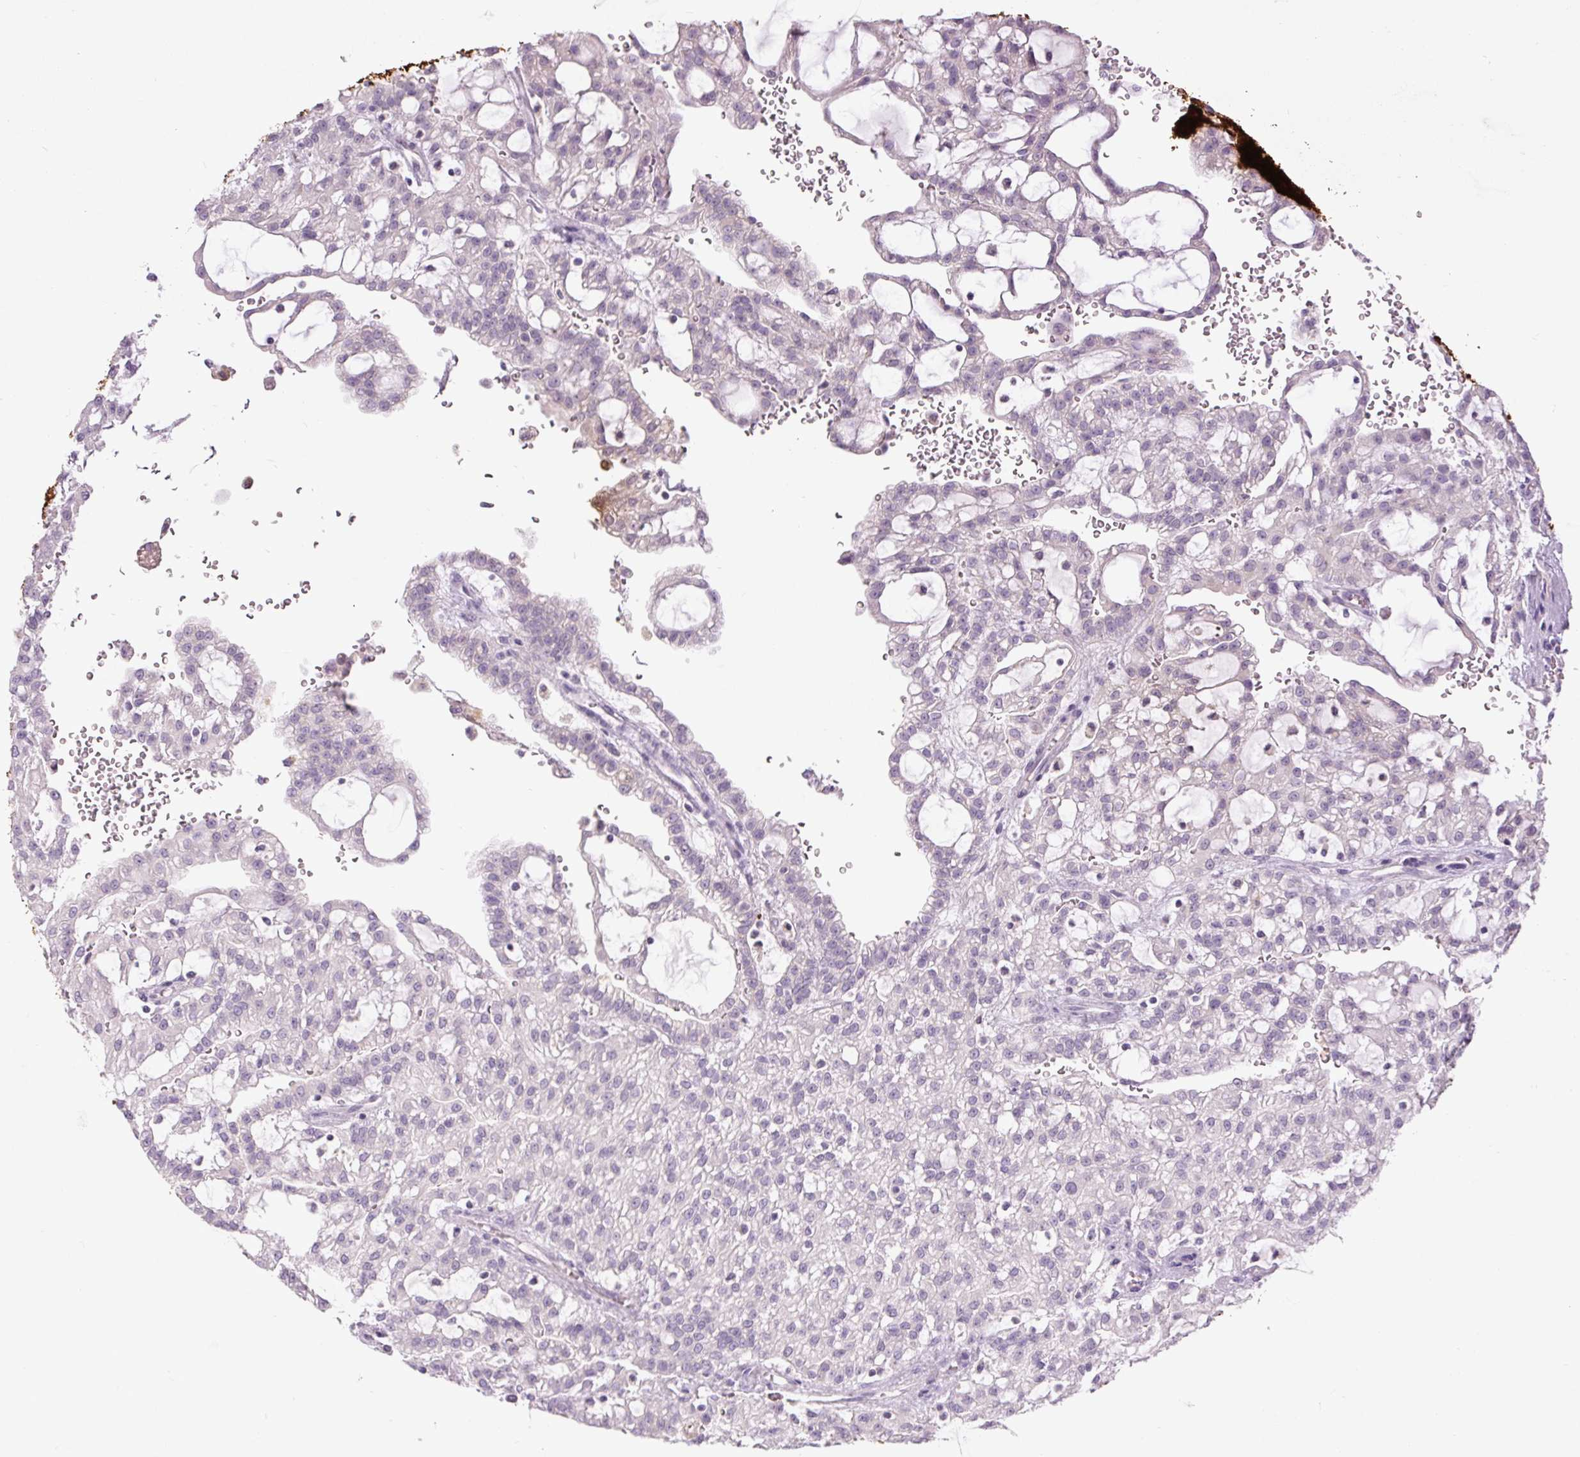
{"staining": {"intensity": "negative", "quantity": "none", "location": "none"}, "tissue": "renal cancer", "cell_type": "Tumor cells", "image_type": "cancer", "snomed": [{"axis": "morphology", "description": "Adenocarcinoma, NOS"}, {"axis": "topography", "description": "Kidney"}], "caption": "Protein analysis of adenocarcinoma (renal) reveals no significant expression in tumor cells.", "gene": "FABP7", "patient": {"sex": "male", "age": 63}}